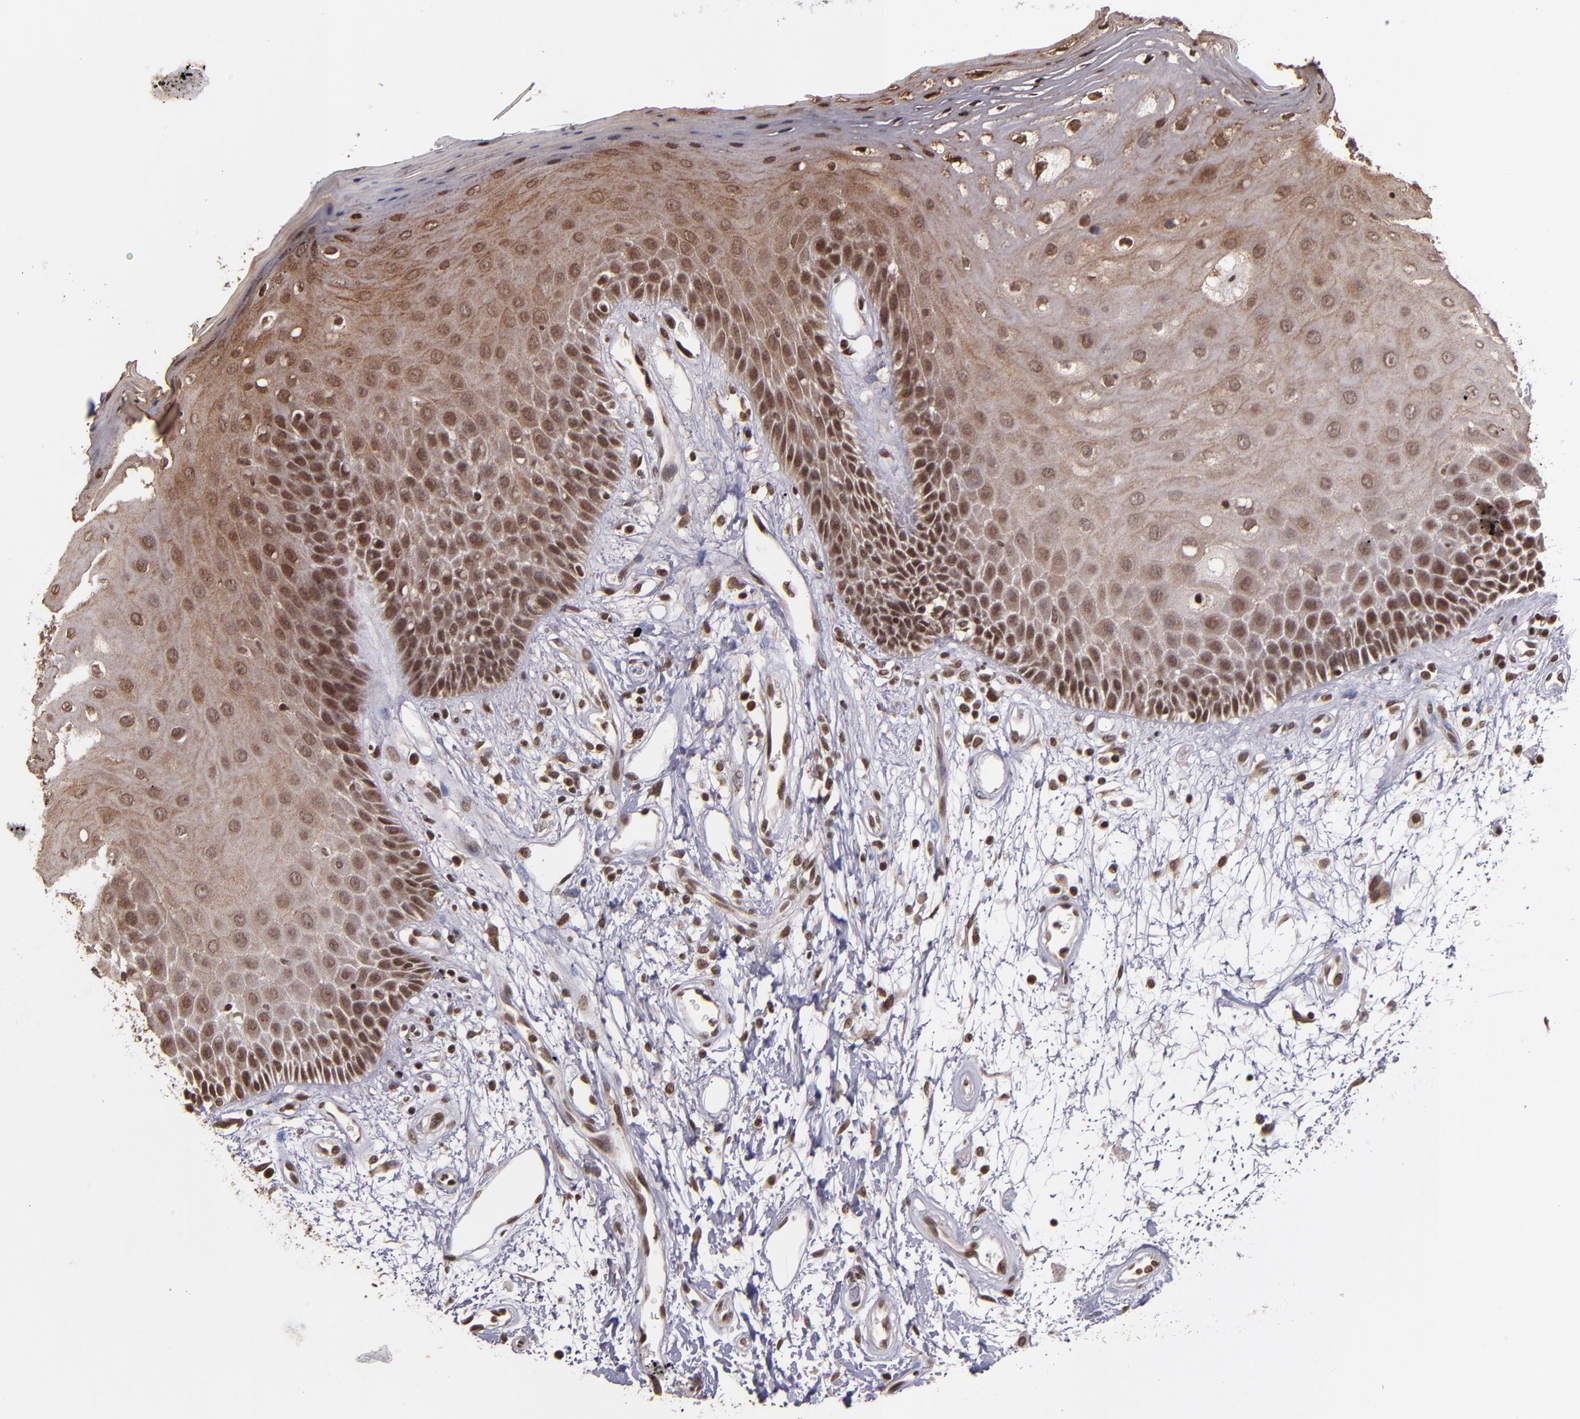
{"staining": {"intensity": "moderate", "quantity": ">75%", "location": "cytoplasmic/membranous,nuclear"}, "tissue": "oral mucosa", "cell_type": "Squamous epithelial cells", "image_type": "normal", "snomed": [{"axis": "morphology", "description": "Normal tissue, NOS"}, {"axis": "morphology", "description": "Squamous cell carcinoma, NOS"}, {"axis": "topography", "description": "Skeletal muscle"}, {"axis": "topography", "description": "Oral tissue"}, {"axis": "topography", "description": "Head-Neck"}], "caption": "Protein staining of benign oral mucosa demonstrates moderate cytoplasmic/membranous,nuclear positivity in approximately >75% of squamous epithelial cells. Ihc stains the protein in brown and the nuclei are stained blue.", "gene": "CUL3", "patient": {"sex": "female", "age": 84}}